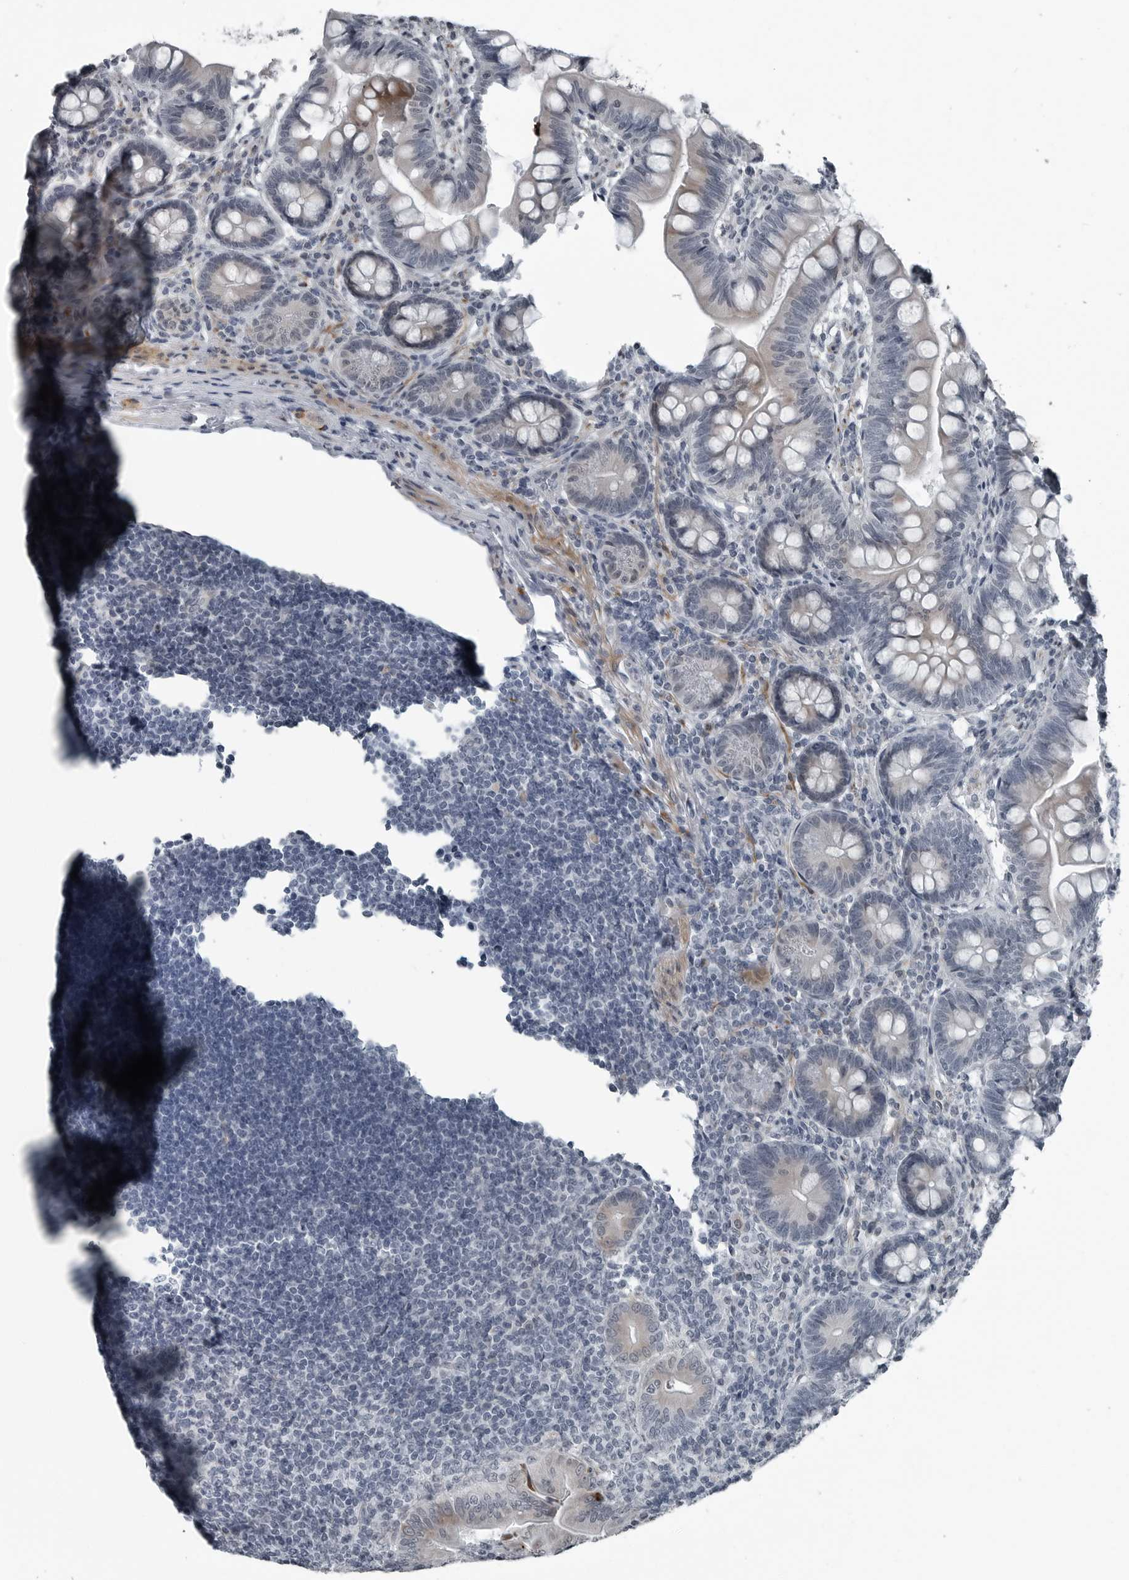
{"staining": {"intensity": "weak", "quantity": "<25%", "location": "cytoplasmic/membranous"}, "tissue": "small intestine", "cell_type": "Glandular cells", "image_type": "normal", "snomed": [{"axis": "morphology", "description": "Normal tissue, NOS"}, {"axis": "topography", "description": "Small intestine"}], "caption": "Glandular cells are negative for protein expression in unremarkable human small intestine. The staining was performed using DAB to visualize the protein expression in brown, while the nuclei were stained in blue with hematoxylin (Magnification: 20x).", "gene": "DNAAF11", "patient": {"sex": "male", "age": 7}}